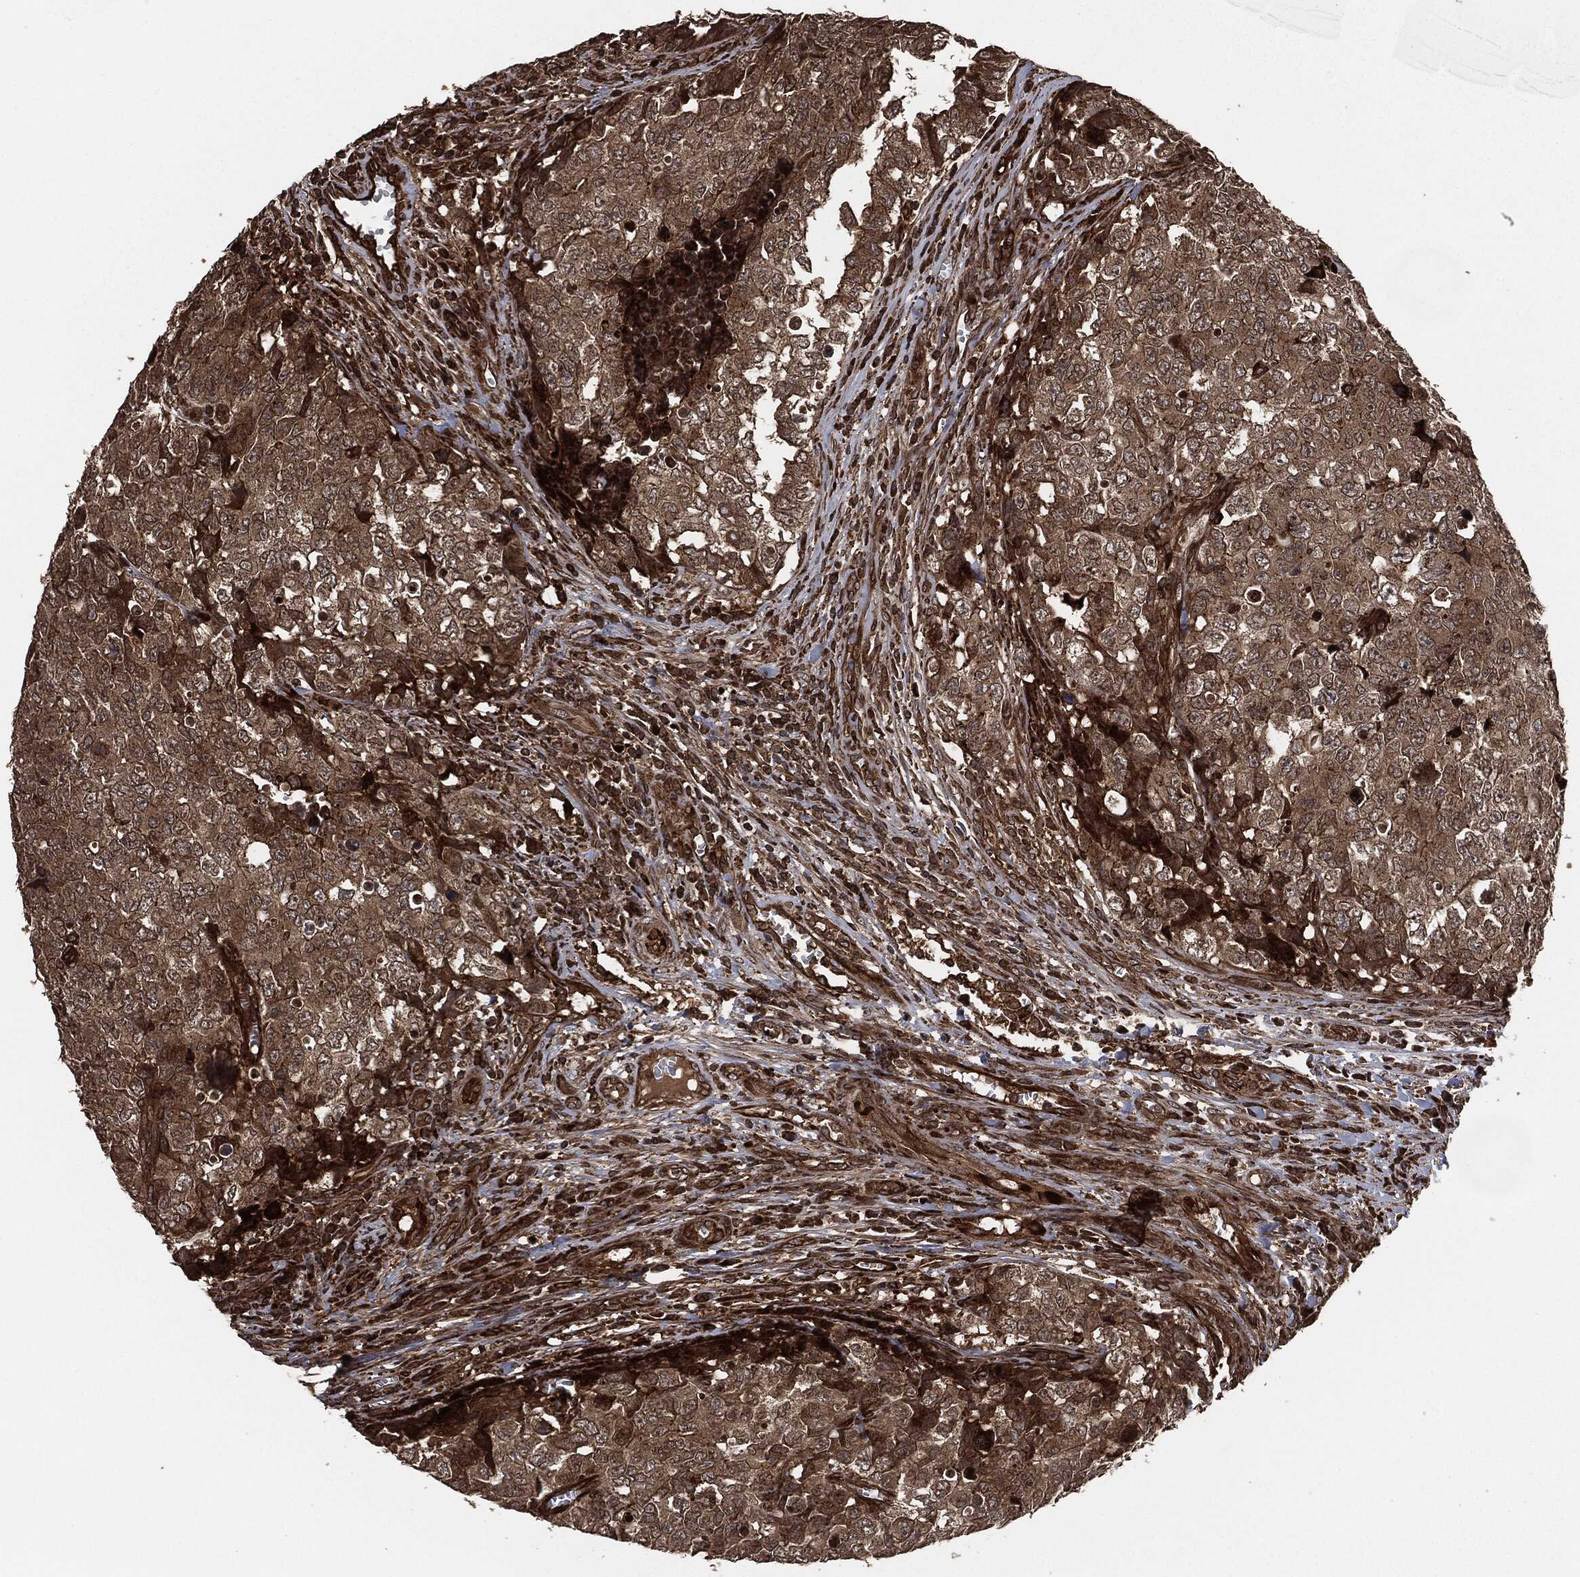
{"staining": {"intensity": "moderate", "quantity": ">75%", "location": "cytoplasmic/membranous"}, "tissue": "testis cancer", "cell_type": "Tumor cells", "image_type": "cancer", "snomed": [{"axis": "morphology", "description": "Carcinoma, Embryonal, NOS"}, {"axis": "topography", "description": "Testis"}], "caption": "This micrograph exhibits IHC staining of testis cancer, with medium moderate cytoplasmic/membranous staining in about >75% of tumor cells.", "gene": "IFIT1", "patient": {"sex": "male", "age": 23}}